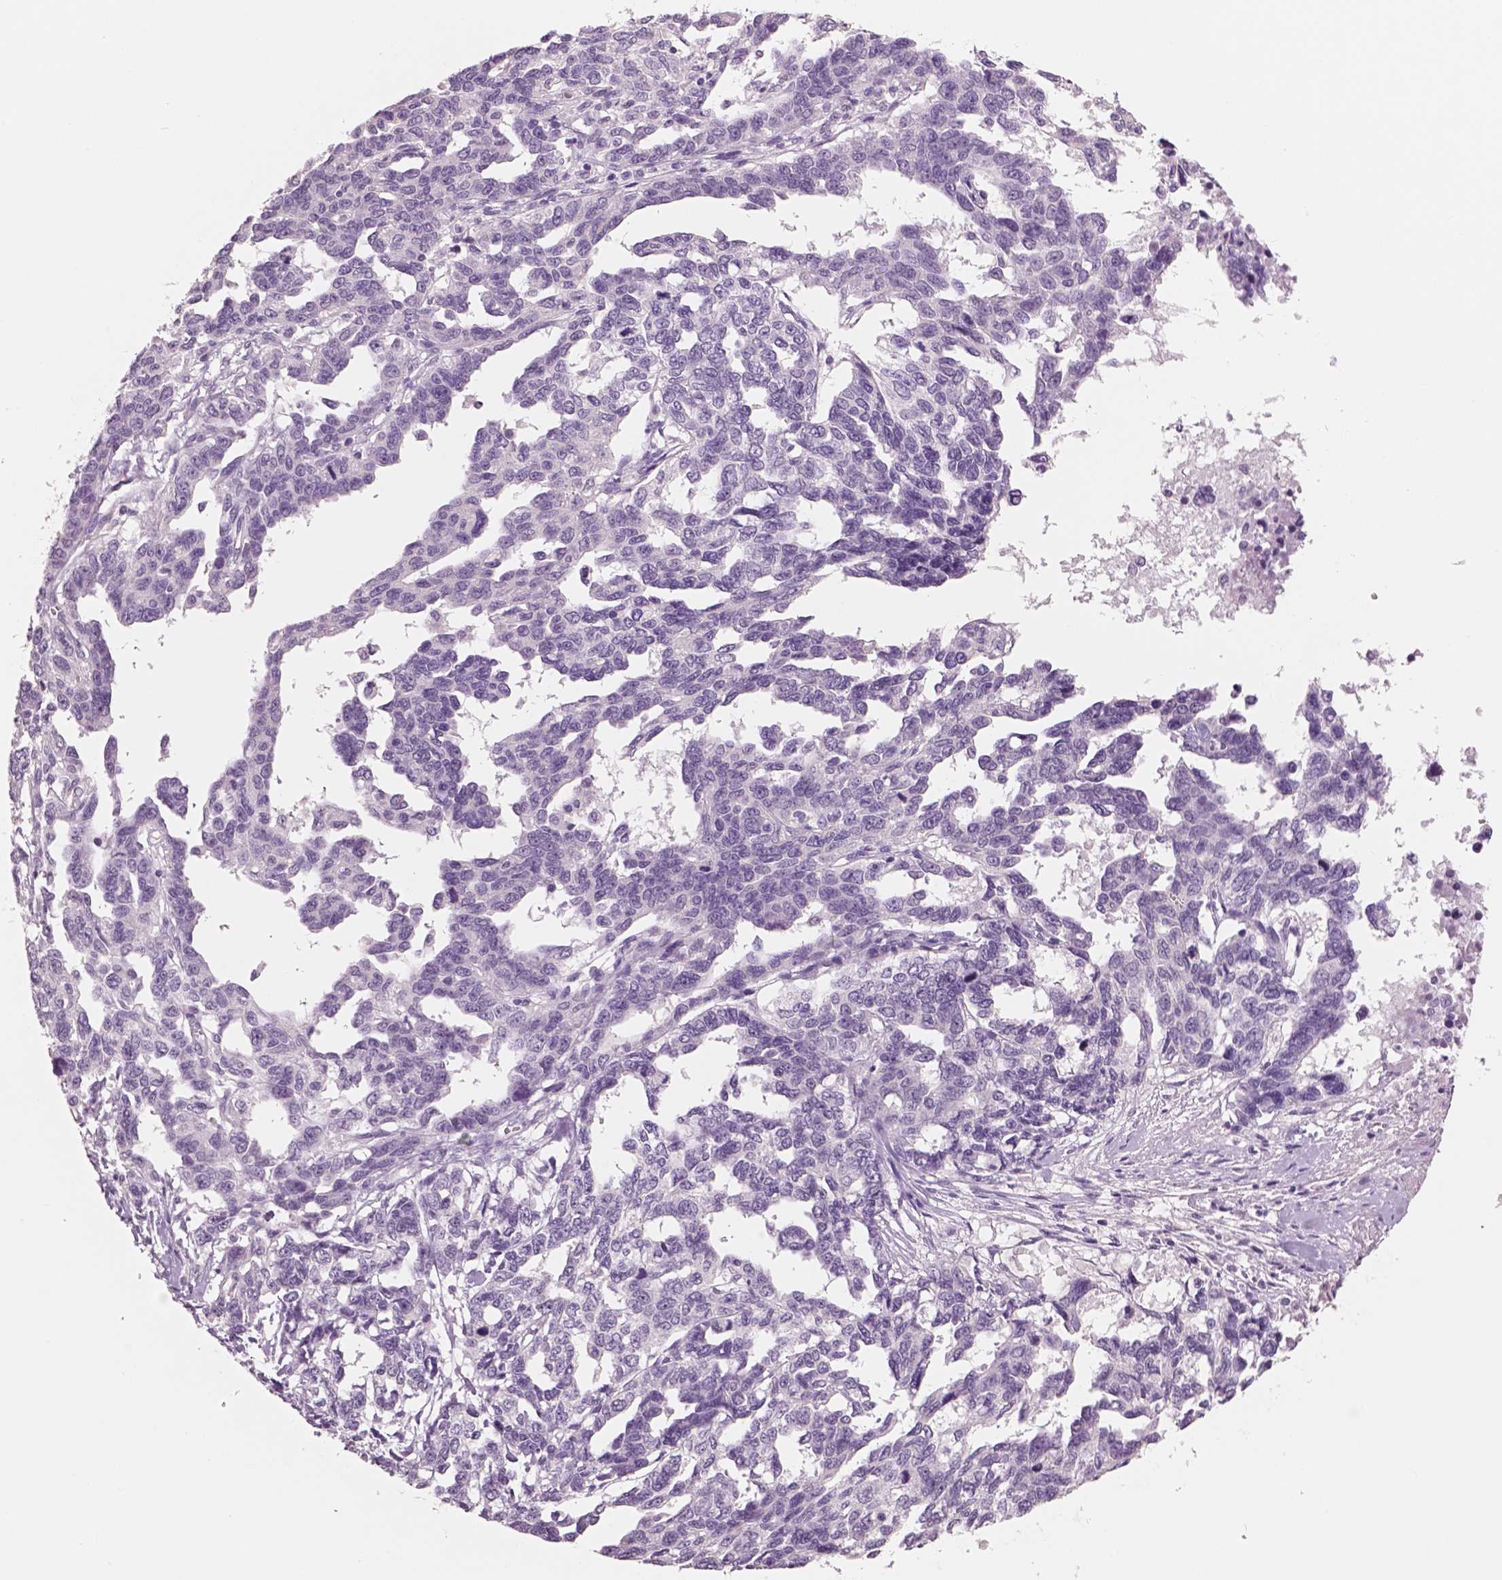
{"staining": {"intensity": "negative", "quantity": "none", "location": "none"}, "tissue": "ovarian cancer", "cell_type": "Tumor cells", "image_type": "cancer", "snomed": [{"axis": "morphology", "description": "Cystadenocarcinoma, serous, NOS"}, {"axis": "topography", "description": "Ovary"}], "caption": "Ovarian serous cystadenocarcinoma stained for a protein using immunohistochemistry displays no expression tumor cells.", "gene": "NECAB2", "patient": {"sex": "female", "age": 69}}